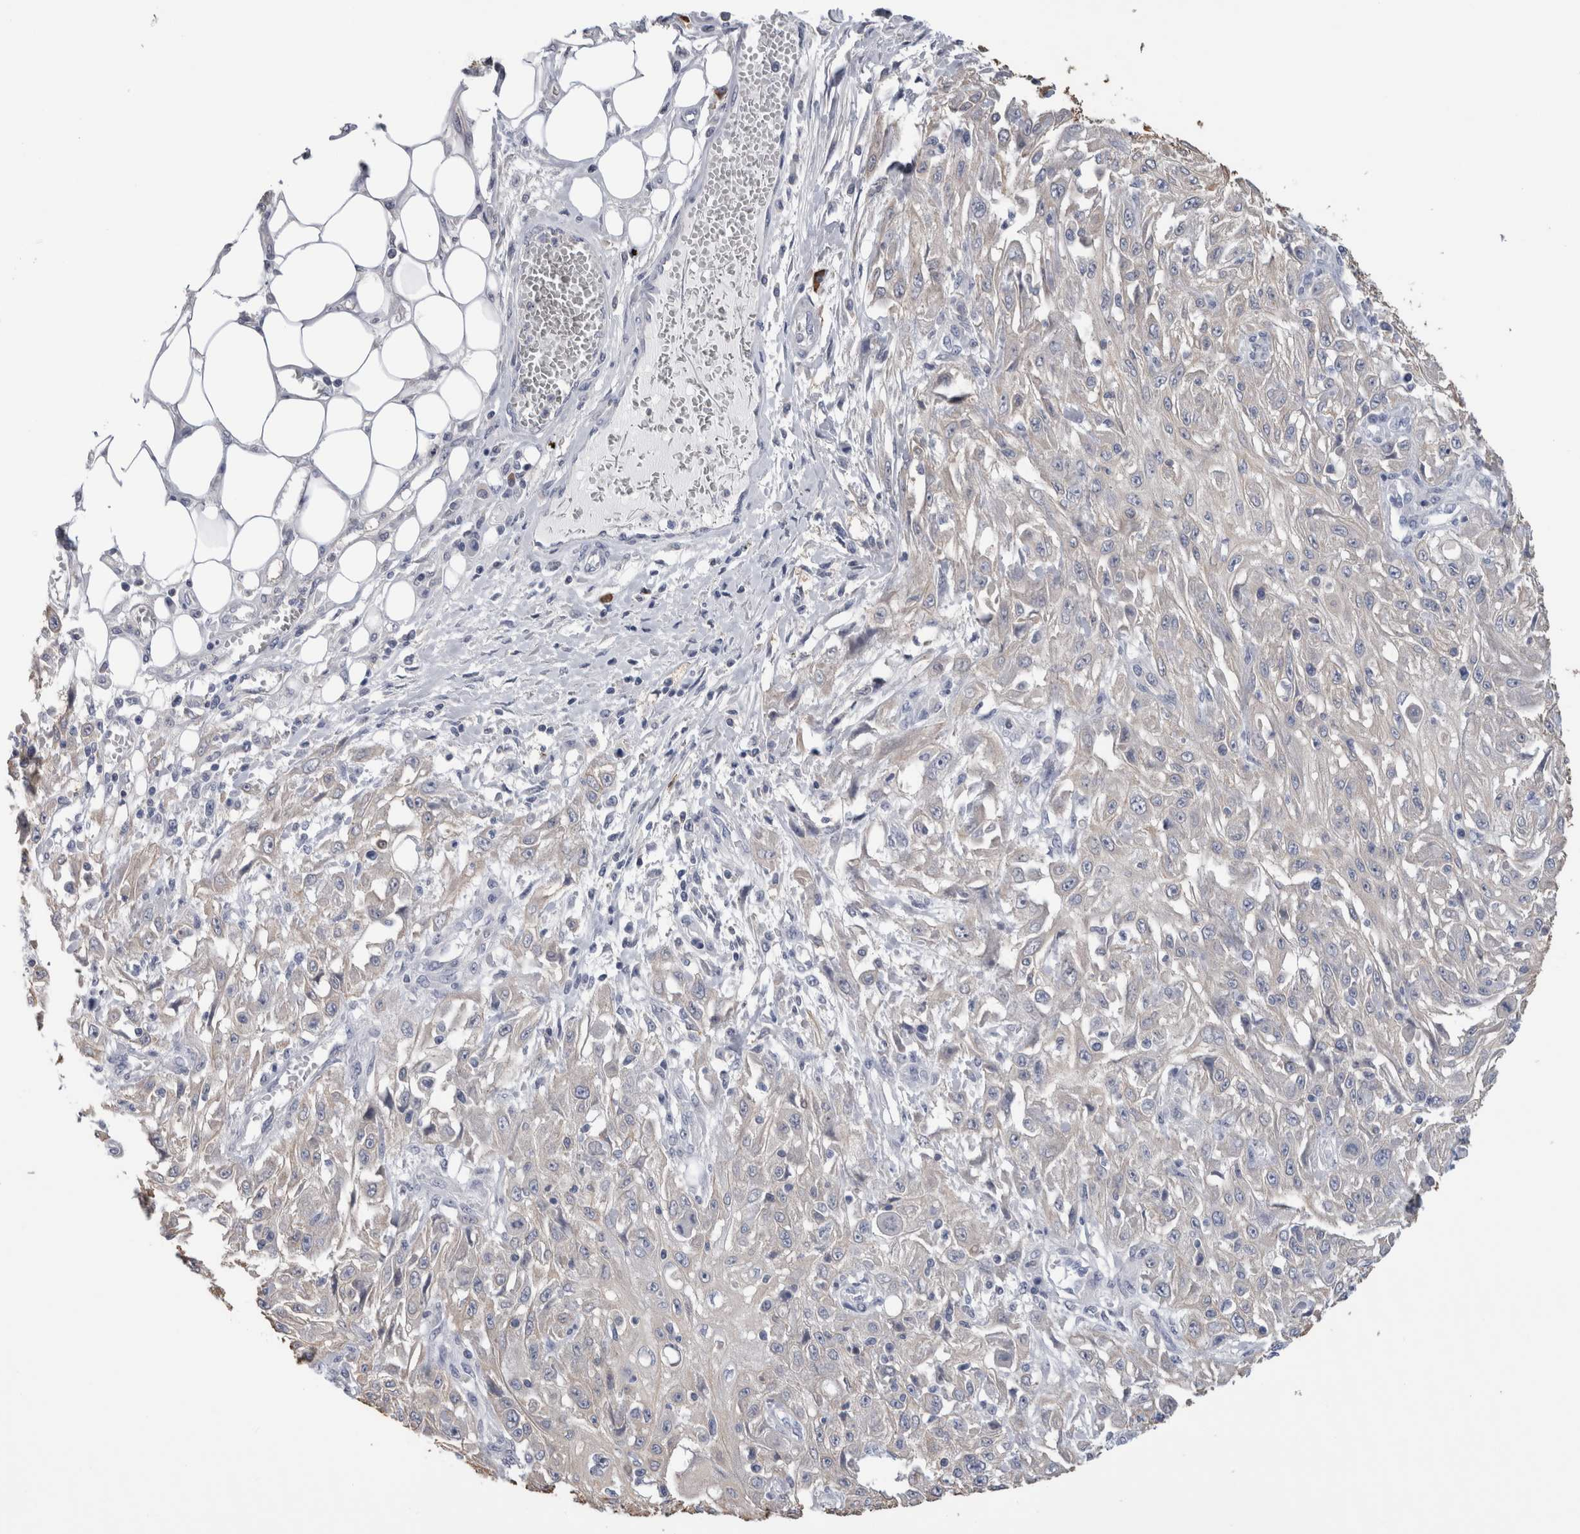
{"staining": {"intensity": "negative", "quantity": "none", "location": "none"}, "tissue": "skin cancer", "cell_type": "Tumor cells", "image_type": "cancer", "snomed": [{"axis": "morphology", "description": "Squamous cell carcinoma, NOS"}, {"axis": "morphology", "description": "Squamous cell carcinoma, metastatic, NOS"}, {"axis": "topography", "description": "Skin"}, {"axis": "topography", "description": "Lymph node"}], "caption": "This histopathology image is of squamous cell carcinoma (skin) stained with immunohistochemistry to label a protein in brown with the nuclei are counter-stained blue. There is no positivity in tumor cells.", "gene": "SCRN1", "patient": {"sex": "male", "age": 75}}